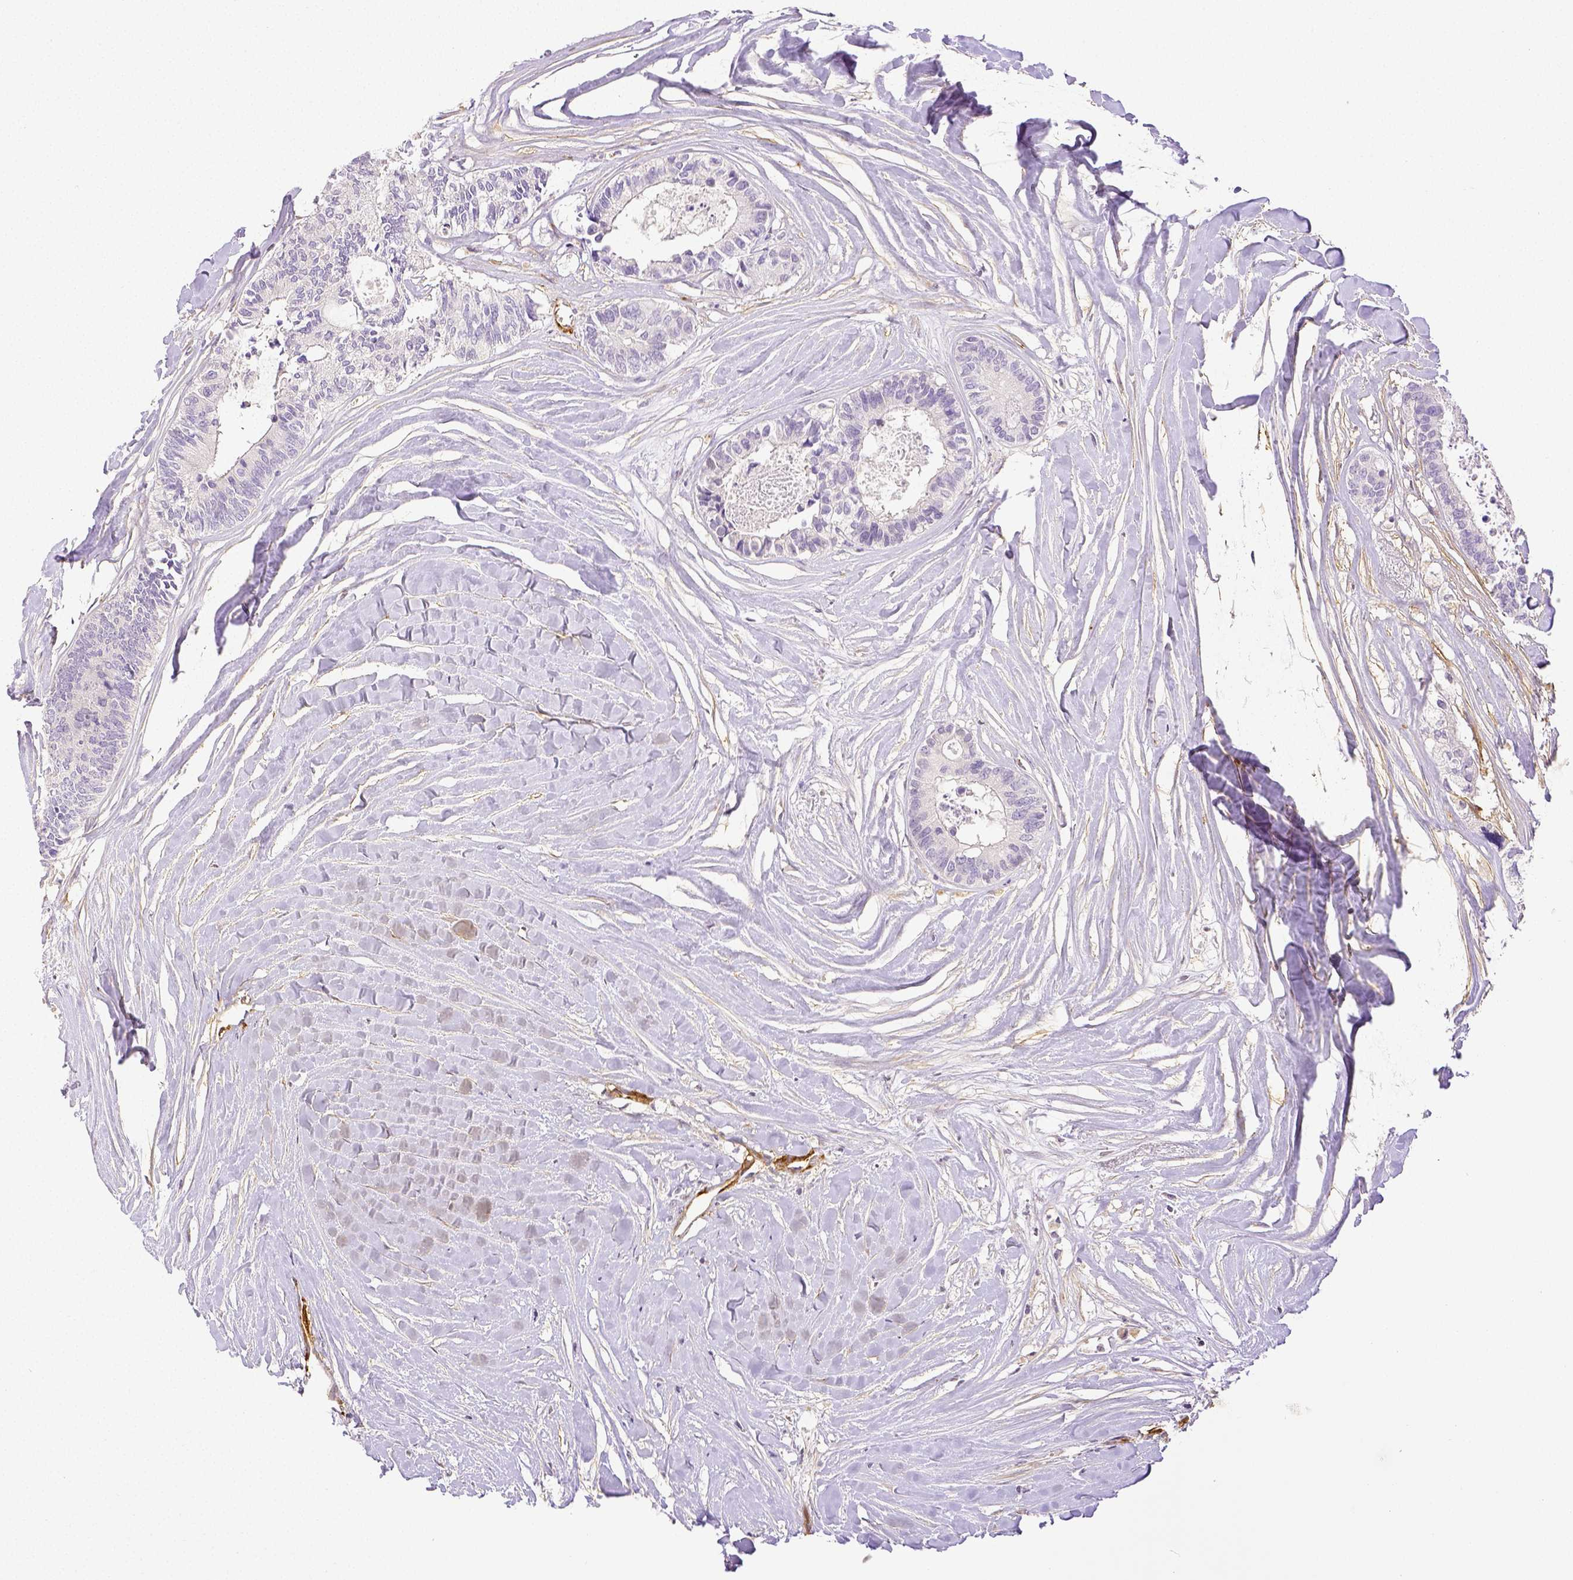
{"staining": {"intensity": "negative", "quantity": "none", "location": "none"}, "tissue": "colorectal cancer", "cell_type": "Tumor cells", "image_type": "cancer", "snomed": [{"axis": "morphology", "description": "Adenocarcinoma, NOS"}, {"axis": "topography", "description": "Colon"}, {"axis": "topography", "description": "Rectum"}], "caption": "High power microscopy image of an immunohistochemistry histopathology image of colorectal cancer, revealing no significant expression in tumor cells.", "gene": "THY1", "patient": {"sex": "male", "age": 57}}